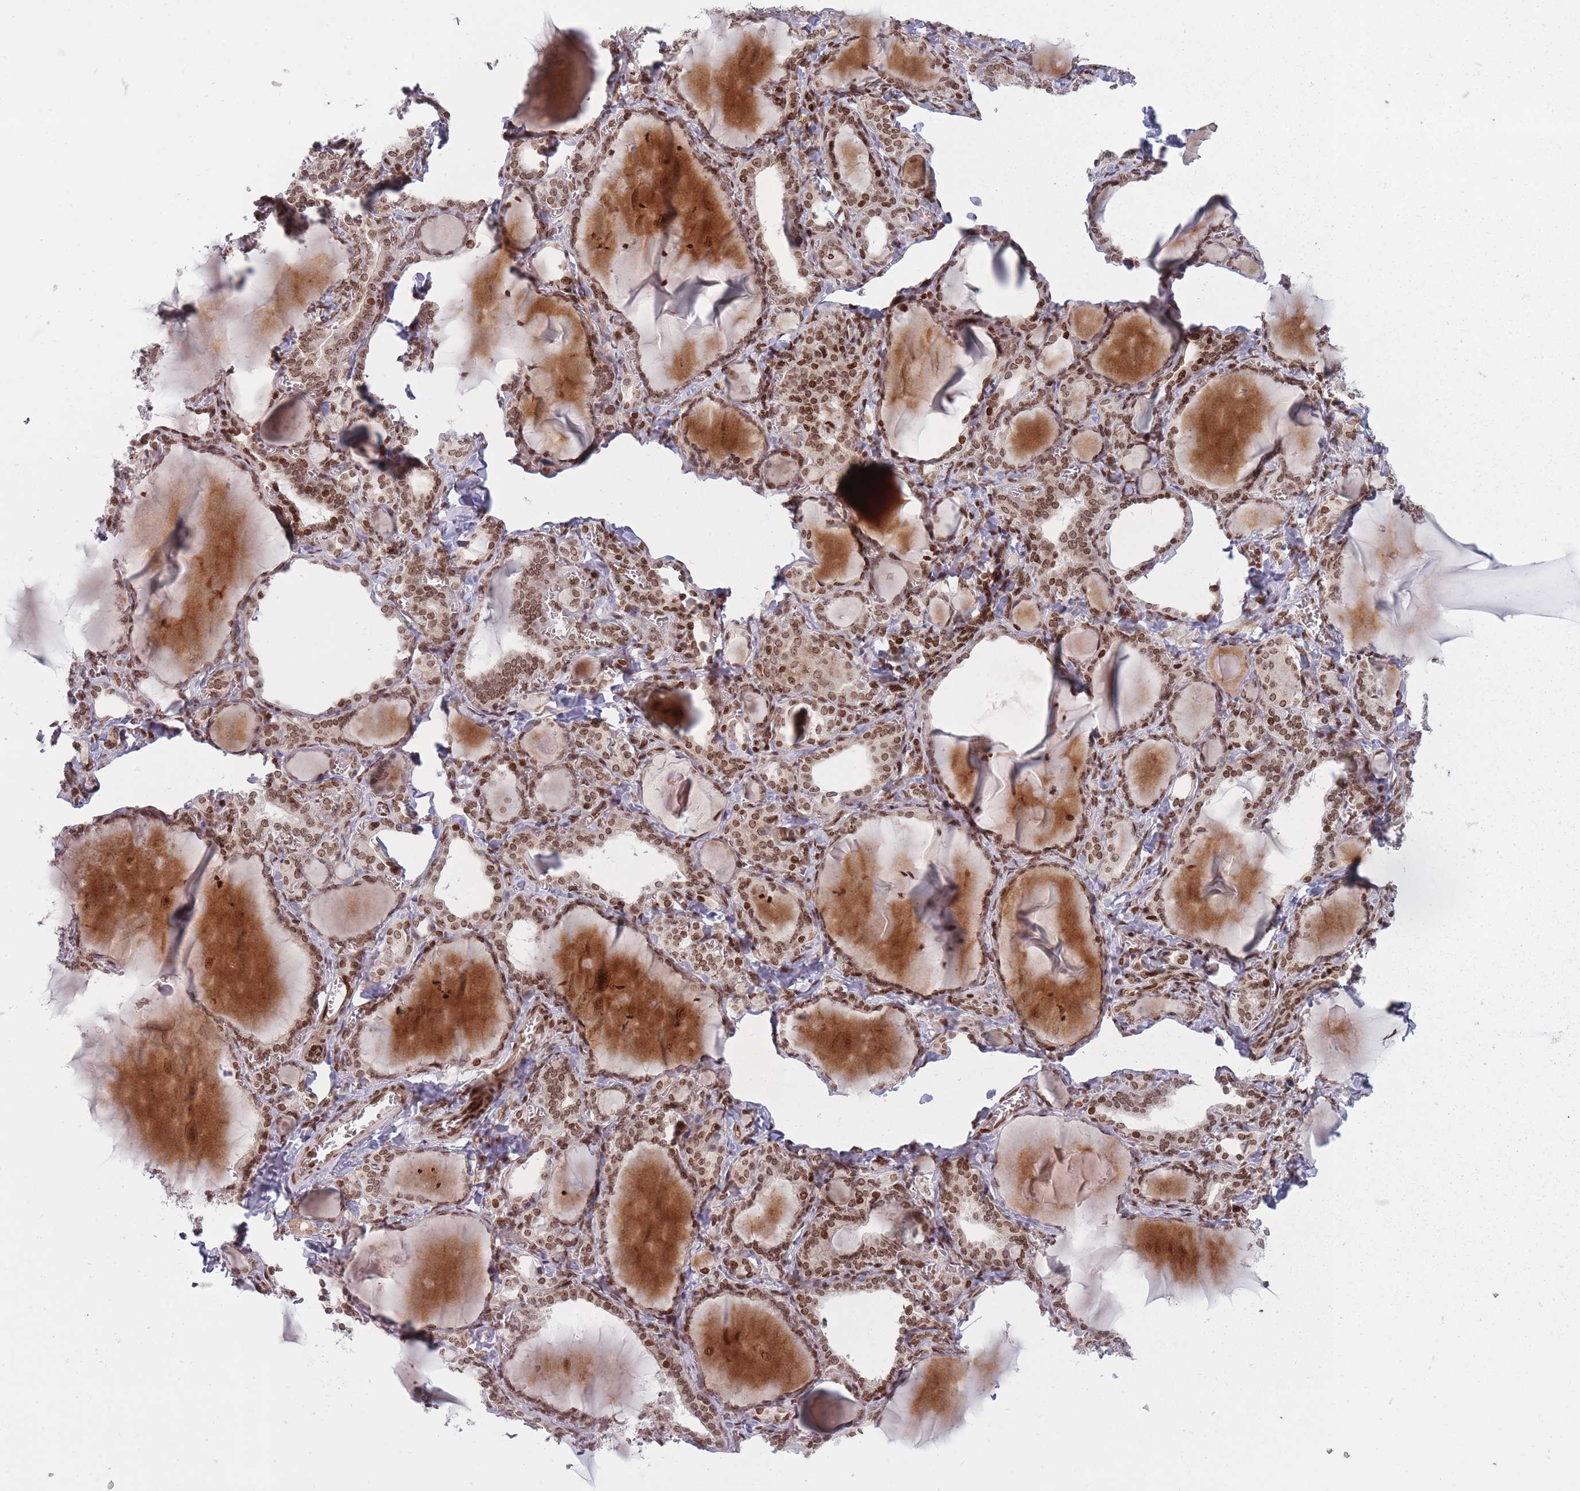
{"staining": {"intensity": "moderate", "quantity": ">75%", "location": "nuclear"}, "tissue": "thyroid gland", "cell_type": "Glandular cells", "image_type": "normal", "snomed": [{"axis": "morphology", "description": "Normal tissue, NOS"}, {"axis": "topography", "description": "Thyroid gland"}], "caption": "A medium amount of moderate nuclear expression is appreciated in approximately >75% of glandular cells in unremarkable thyroid gland.", "gene": "TMC6", "patient": {"sex": "female", "age": 42}}